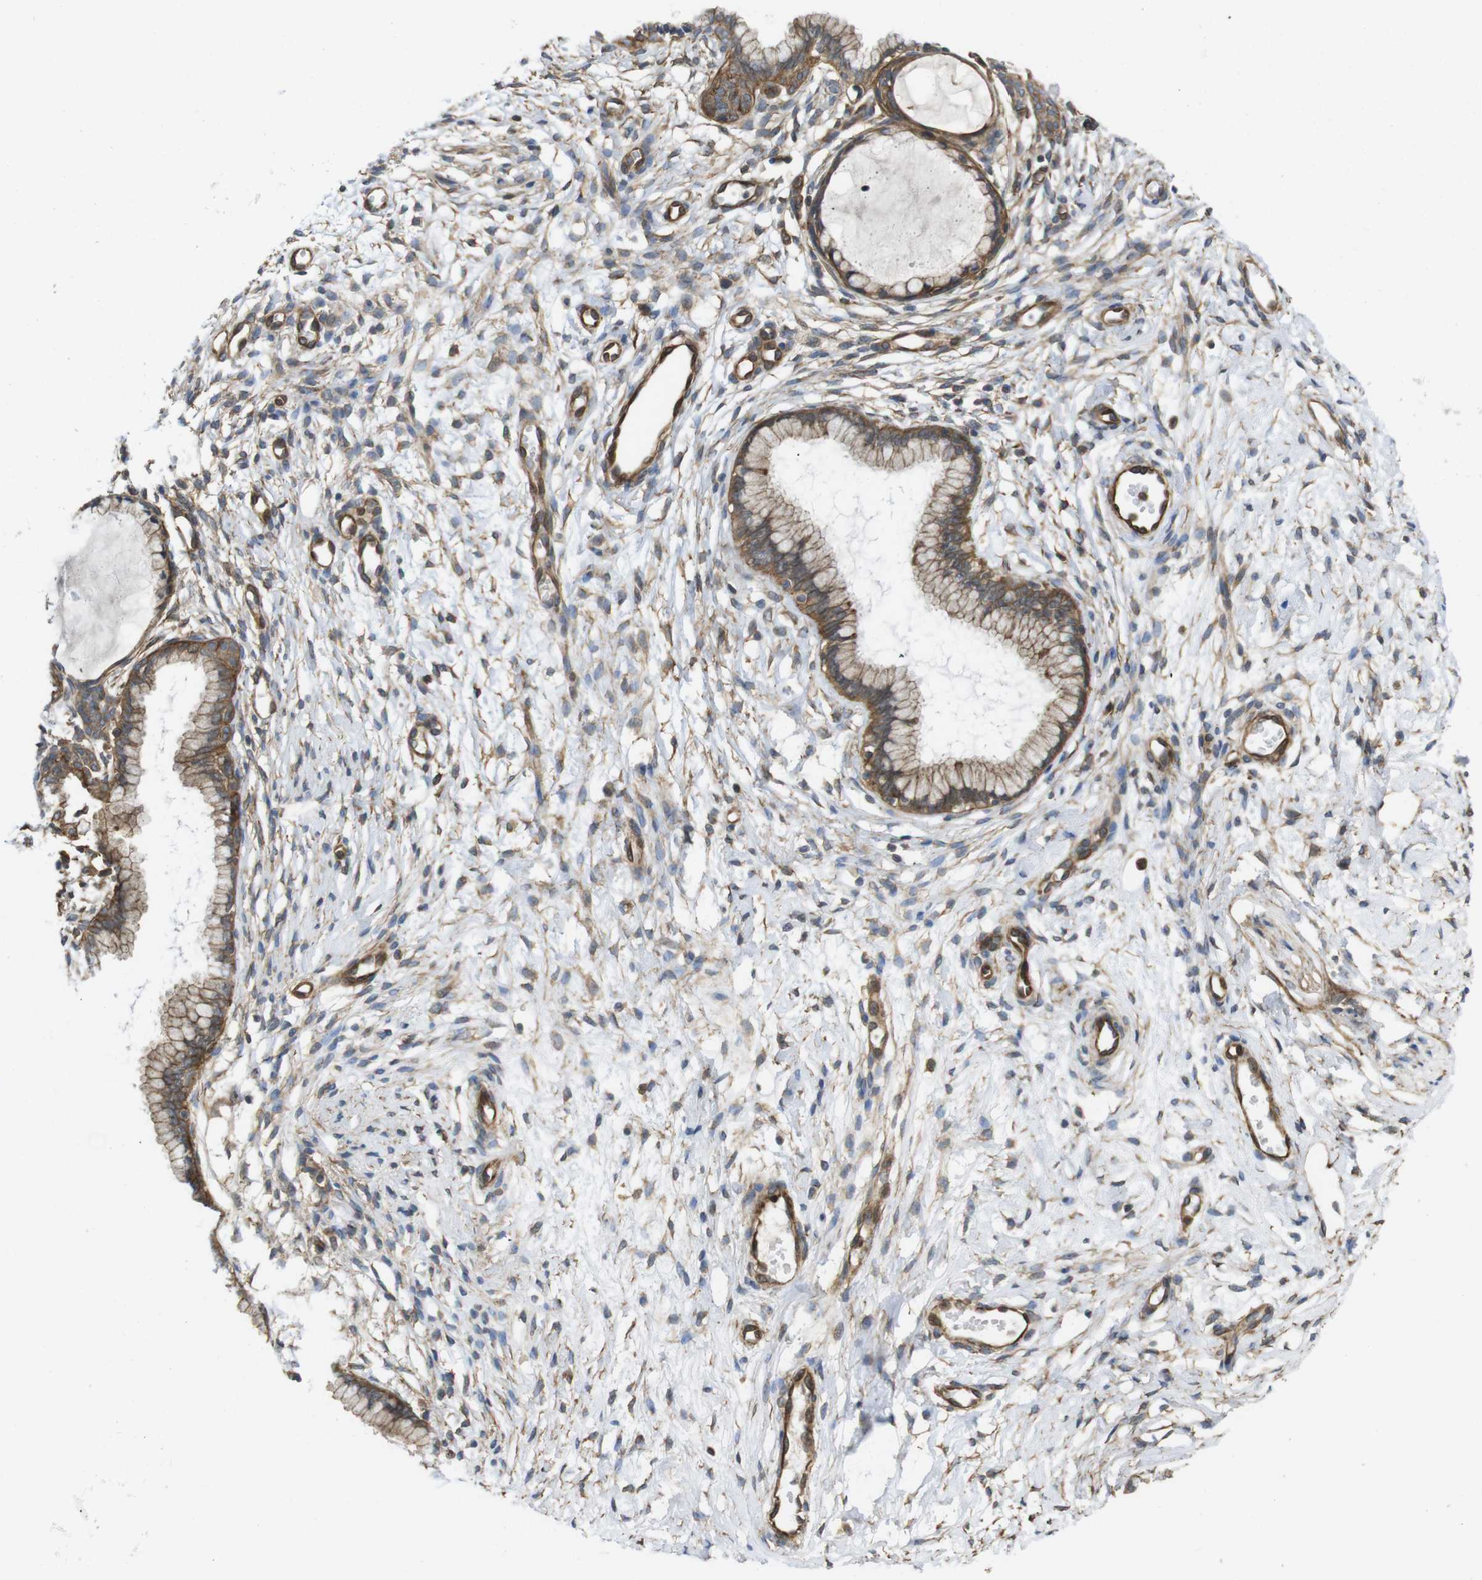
{"staining": {"intensity": "moderate", "quantity": ">75%", "location": "cytoplasmic/membranous"}, "tissue": "cervix", "cell_type": "Glandular cells", "image_type": "normal", "snomed": [{"axis": "morphology", "description": "Normal tissue, NOS"}, {"axis": "topography", "description": "Cervix"}], "caption": "Brown immunohistochemical staining in normal cervix shows moderate cytoplasmic/membranous expression in about >75% of glandular cells. Ihc stains the protein of interest in brown and the nuclei are stained blue.", "gene": "ZDHHC5", "patient": {"sex": "female", "age": 65}}